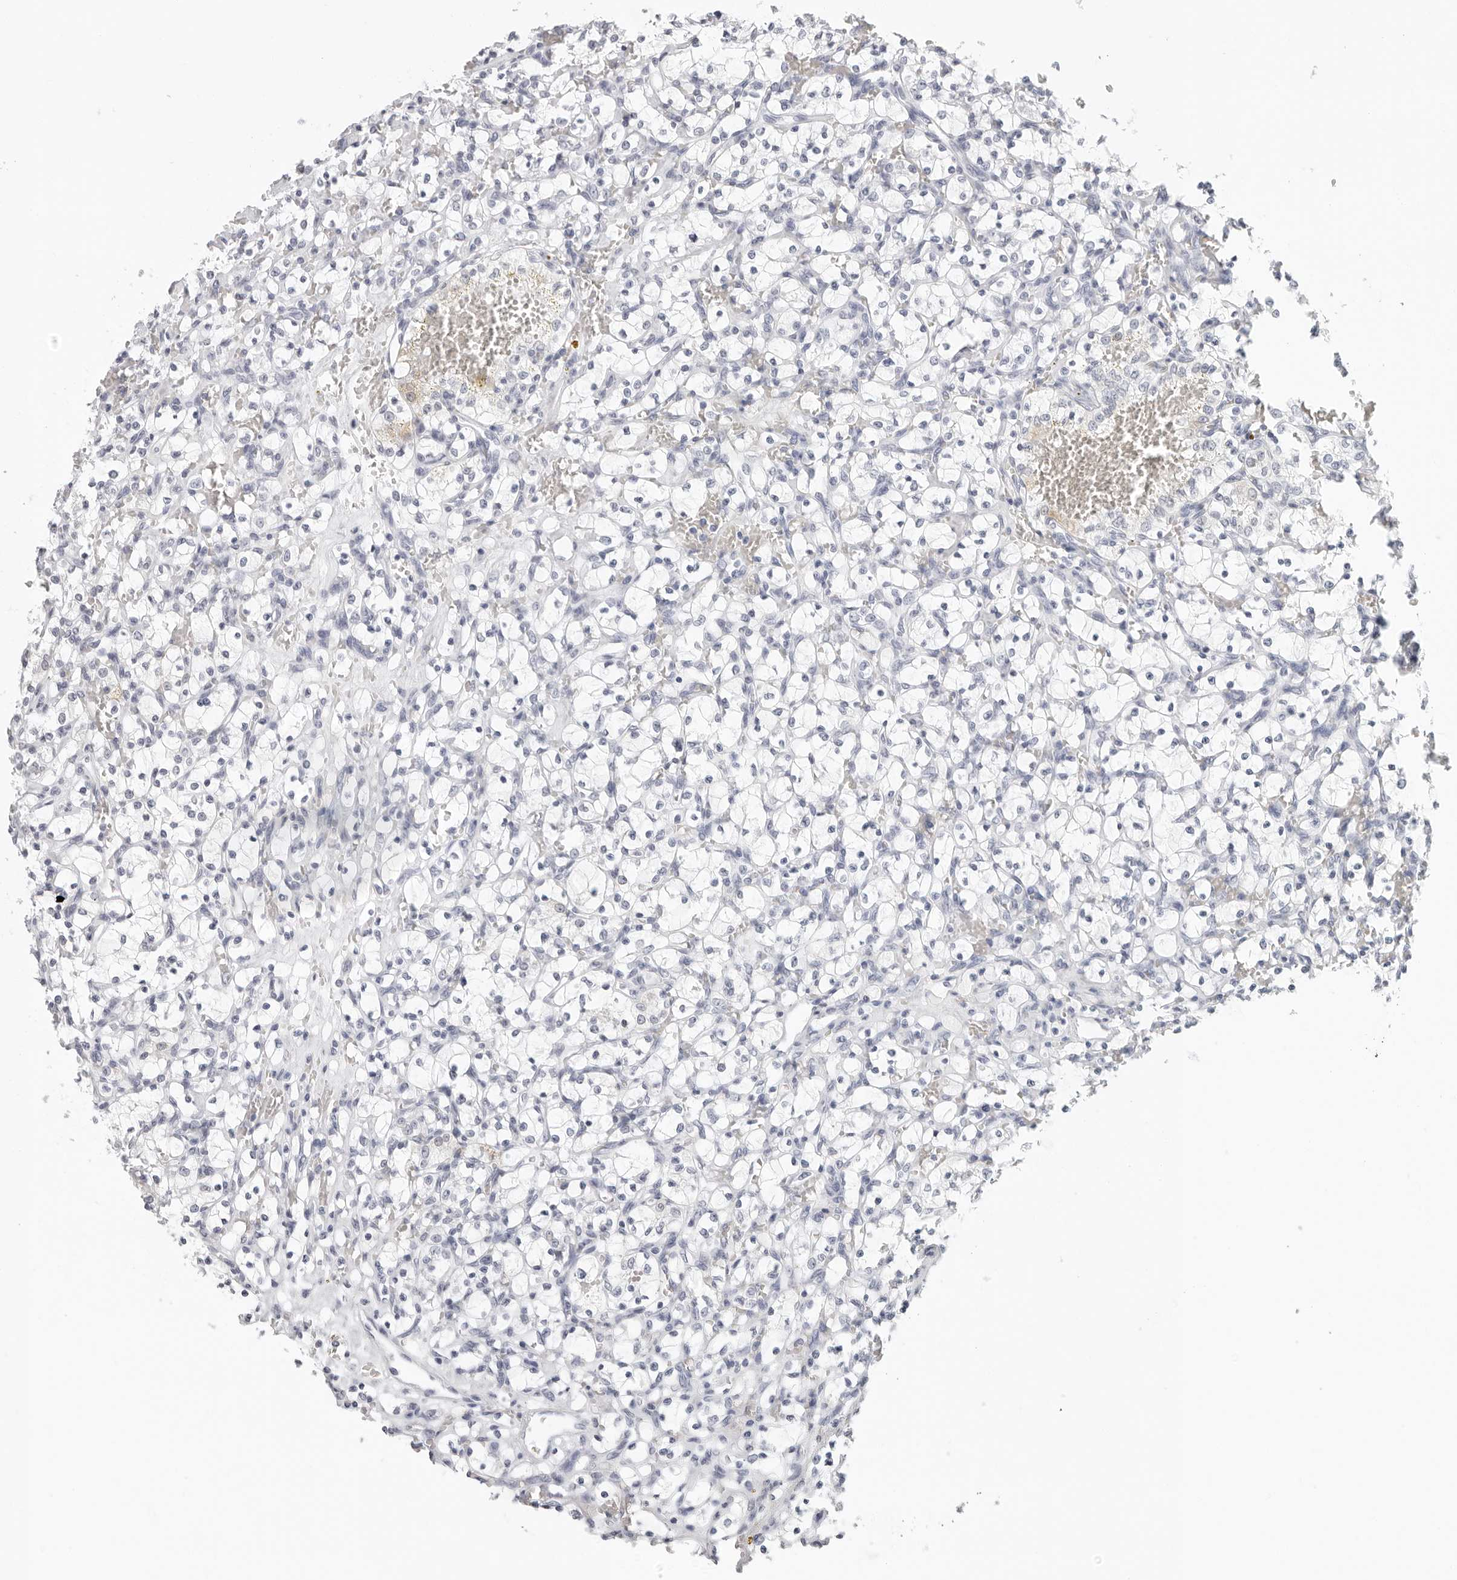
{"staining": {"intensity": "negative", "quantity": "none", "location": "none"}, "tissue": "renal cancer", "cell_type": "Tumor cells", "image_type": "cancer", "snomed": [{"axis": "morphology", "description": "Adenocarcinoma, NOS"}, {"axis": "topography", "description": "Kidney"}], "caption": "IHC photomicrograph of human renal cancer stained for a protein (brown), which exhibits no staining in tumor cells.", "gene": "AGMAT", "patient": {"sex": "female", "age": 69}}